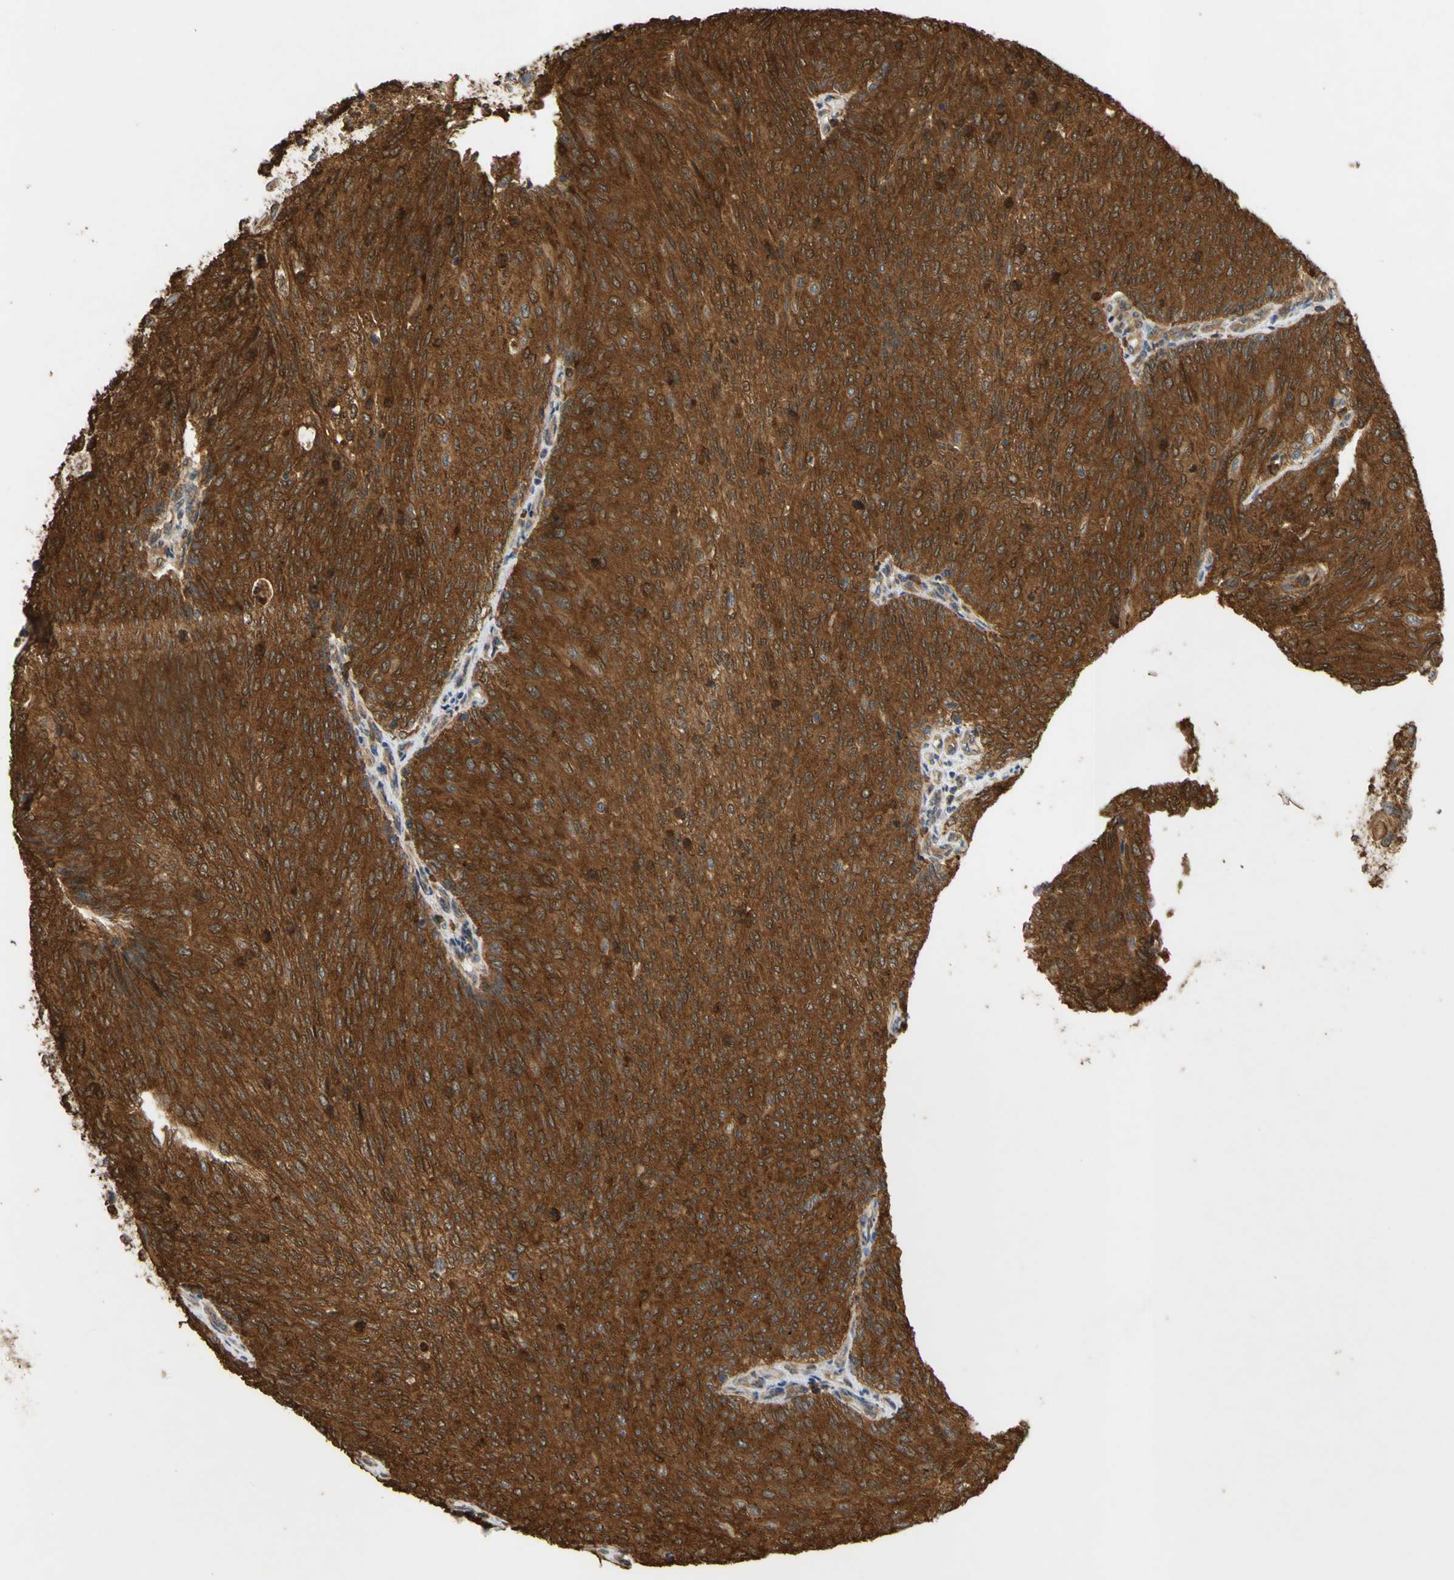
{"staining": {"intensity": "strong", "quantity": ">75%", "location": "cytoplasmic/membranous"}, "tissue": "urothelial cancer", "cell_type": "Tumor cells", "image_type": "cancer", "snomed": [{"axis": "morphology", "description": "Urothelial carcinoma, Low grade"}, {"axis": "topography", "description": "Urinary bladder"}], "caption": "Approximately >75% of tumor cells in urothelial cancer reveal strong cytoplasmic/membranous protein staining as visualized by brown immunohistochemical staining.", "gene": "CTTN", "patient": {"sex": "female", "age": 79}}